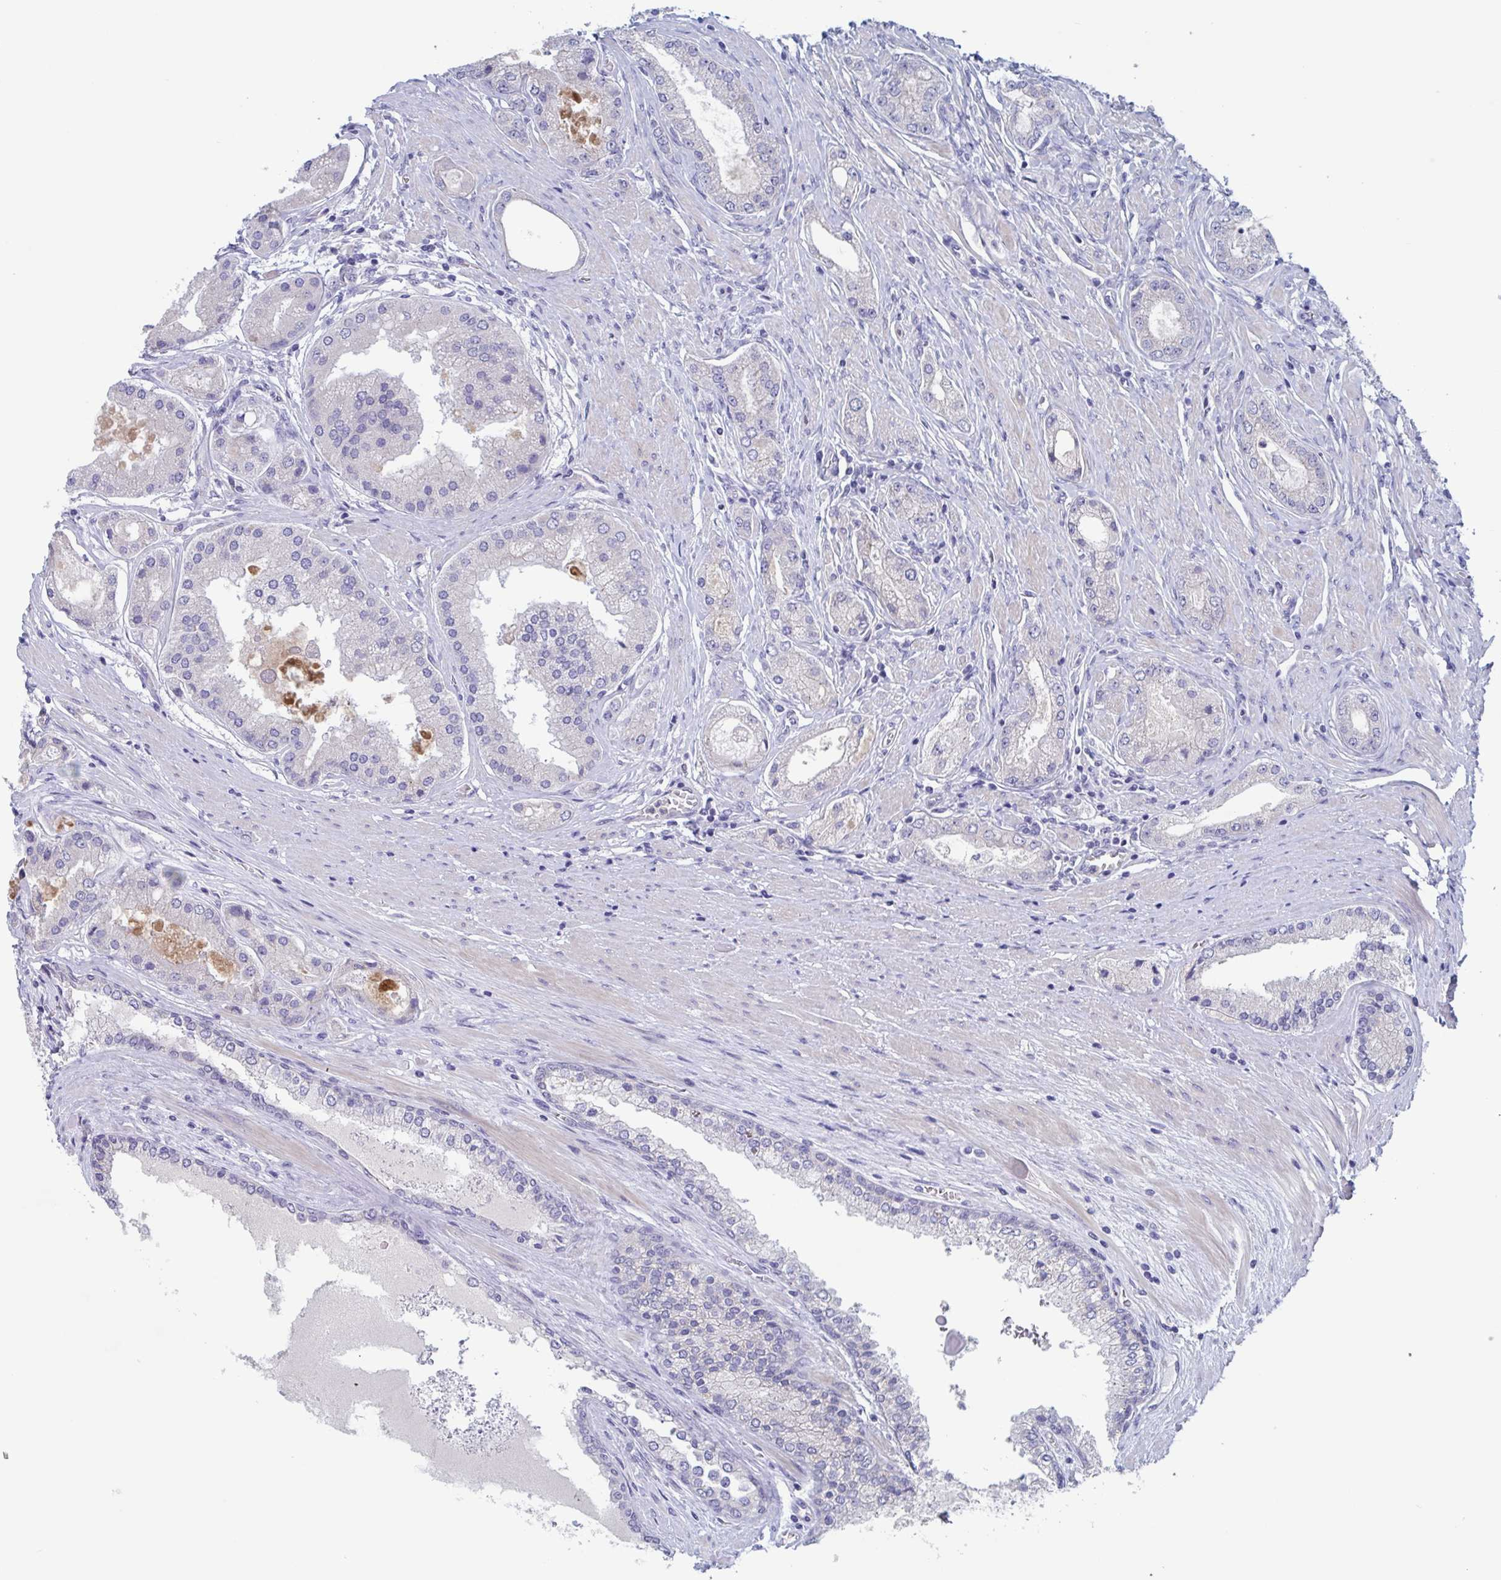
{"staining": {"intensity": "negative", "quantity": "none", "location": "none"}, "tissue": "prostate cancer", "cell_type": "Tumor cells", "image_type": "cancer", "snomed": [{"axis": "morphology", "description": "Adenocarcinoma, High grade"}, {"axis": "topography", "description": "Prostate"}], "caption": "Immunohistochemistry (IHC) histopathology image of neoplastic tissue: human prostate high-grade adenocarcinoma stained with DAB demonstrates no significant protein expression in tumor cells.", "gene": "ST14", "patient": {"sex": "male", "age": 67}}